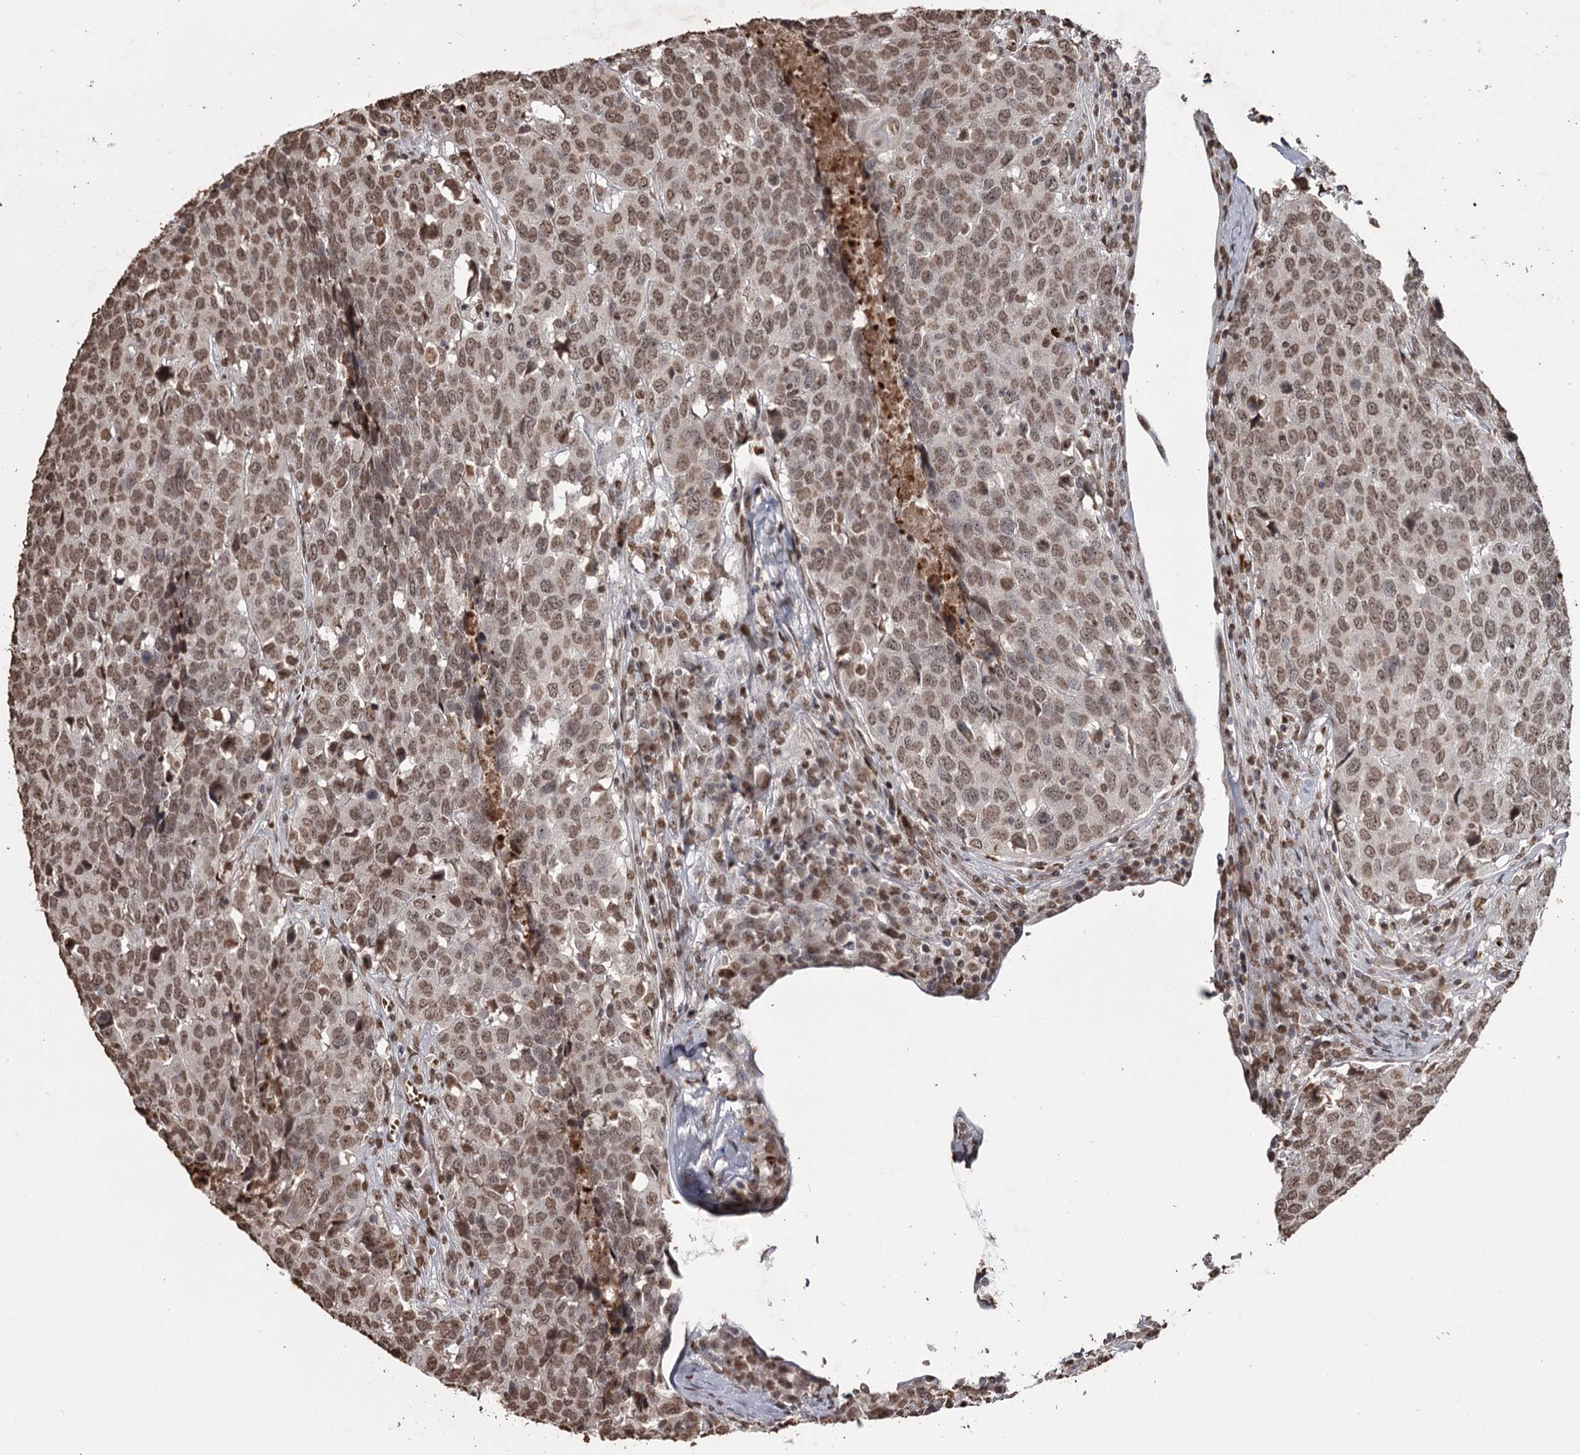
{"staining": {"intensity": "moderate", "quantity": ">75%", "location": "nuclear"}, "tissue": "head and neck cancer", "cell_type": "Tumor cells", "image_type": "cancer", "snomed": [{"axis": "morphology", "description": "Squamous cell carcinoma, NOS"}, {"axis": "topography", "description": "Head-Neck"}], "caption": "The immunohistochemical stain labels moderate nuclear expression in tumor cells of head and neck squamous cell carcinoma tissue.", "gene": "THYN1", "patient": {"sex": "male", "age": 66}}